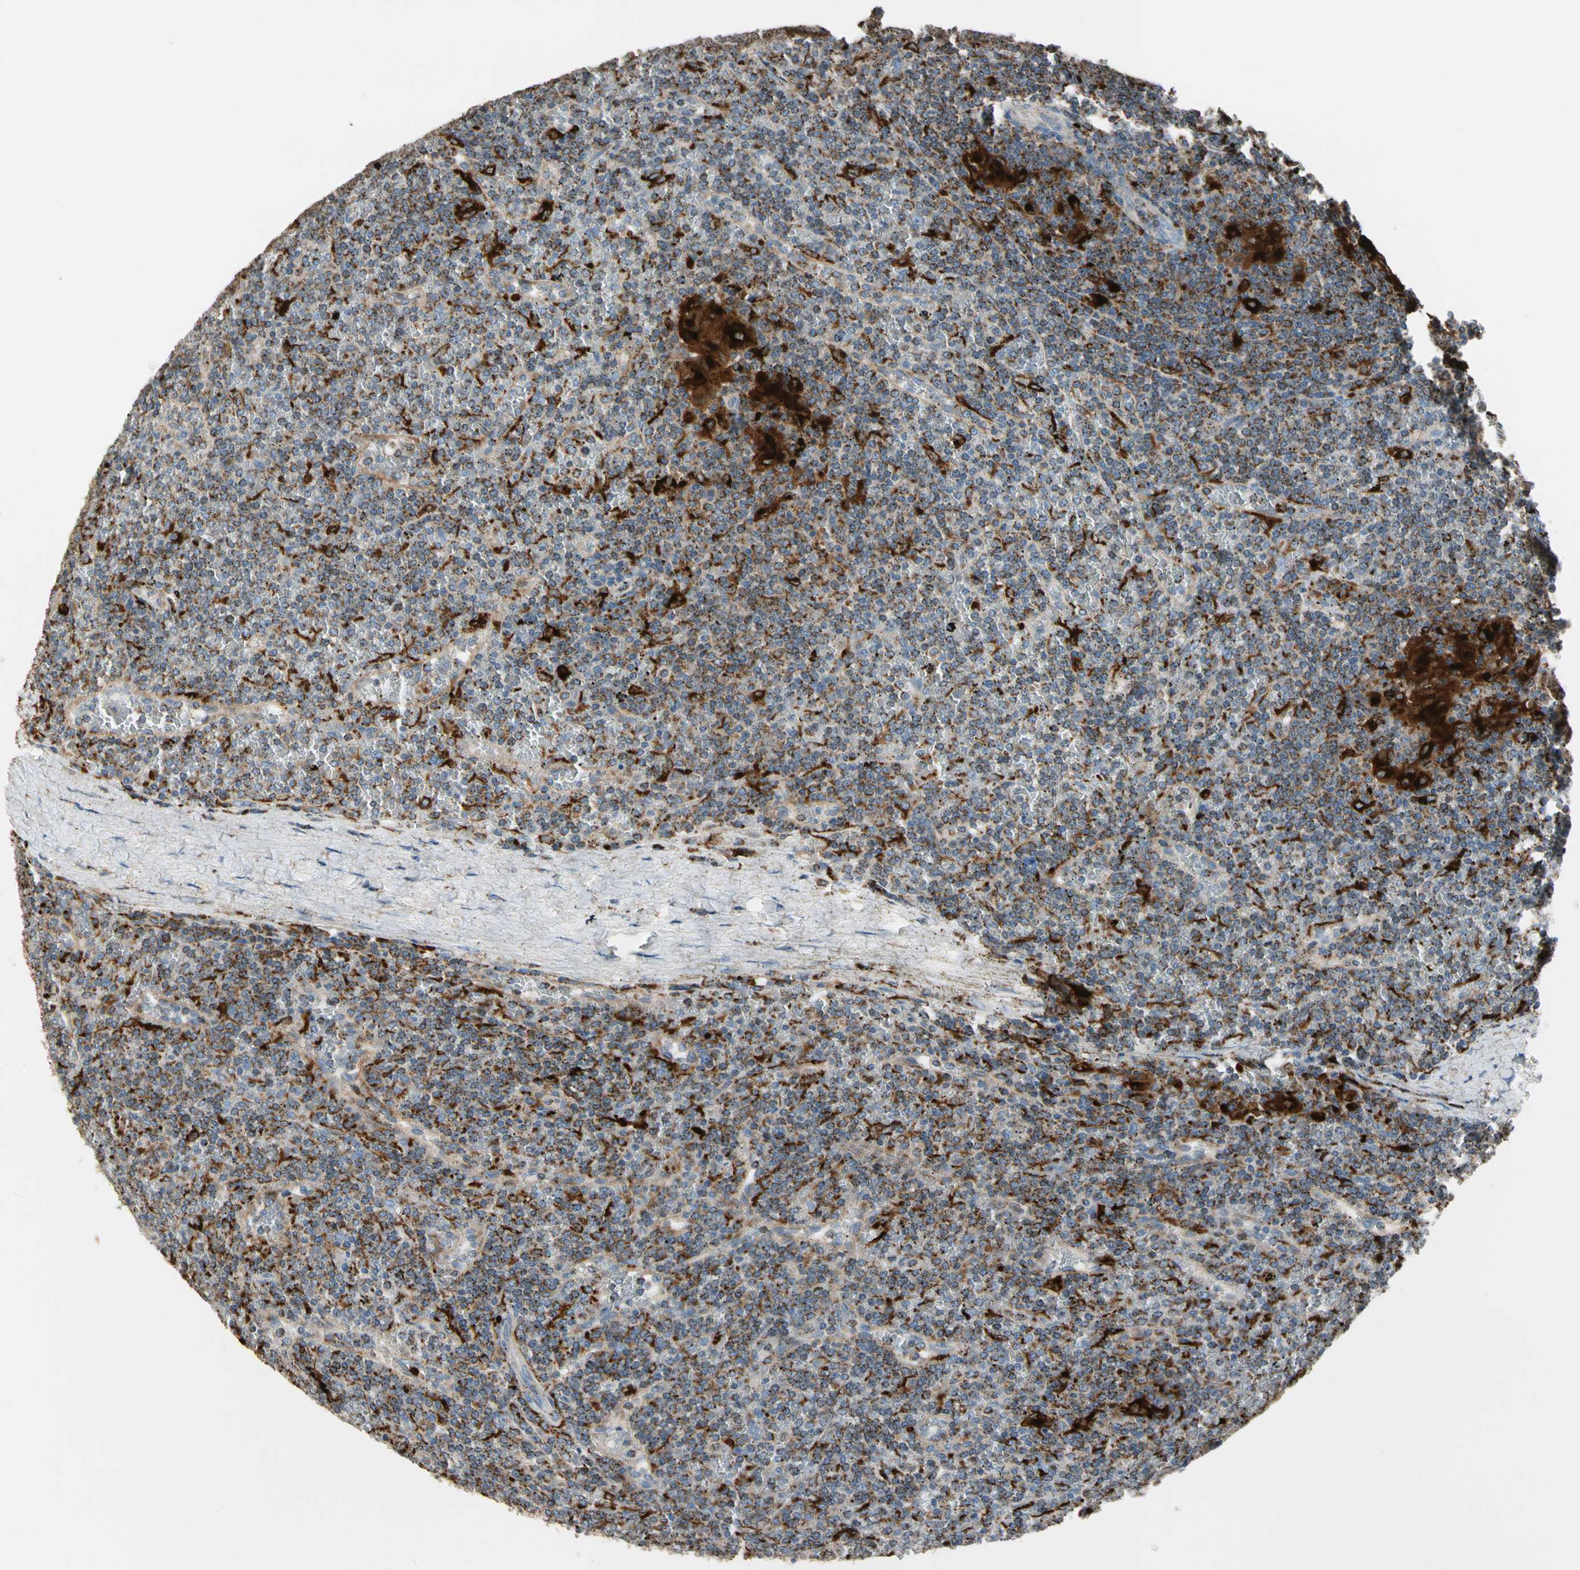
{"staining": {"intensity": "strong", "quantity": "25%-75%", "location": "cytoplasmic/membranous"}, "tissue": "lymphoma", "cell_type": "Tumor cells", "image_type": "cancer", "snomed": [{"axis": "morphology", "description": "Malignant lymphoma, non-Hodgkin's type, Low grade"}, {"axis": "topography", "description": "Spleen"}], "caption": "Protein expression analysis of human lymphoma reveals strong cytoplasmic/membranous expression in approximately 25%-75% of tumor cells.", "gene": "GM2A", "patient": {"sex": "female", "age": 19}}